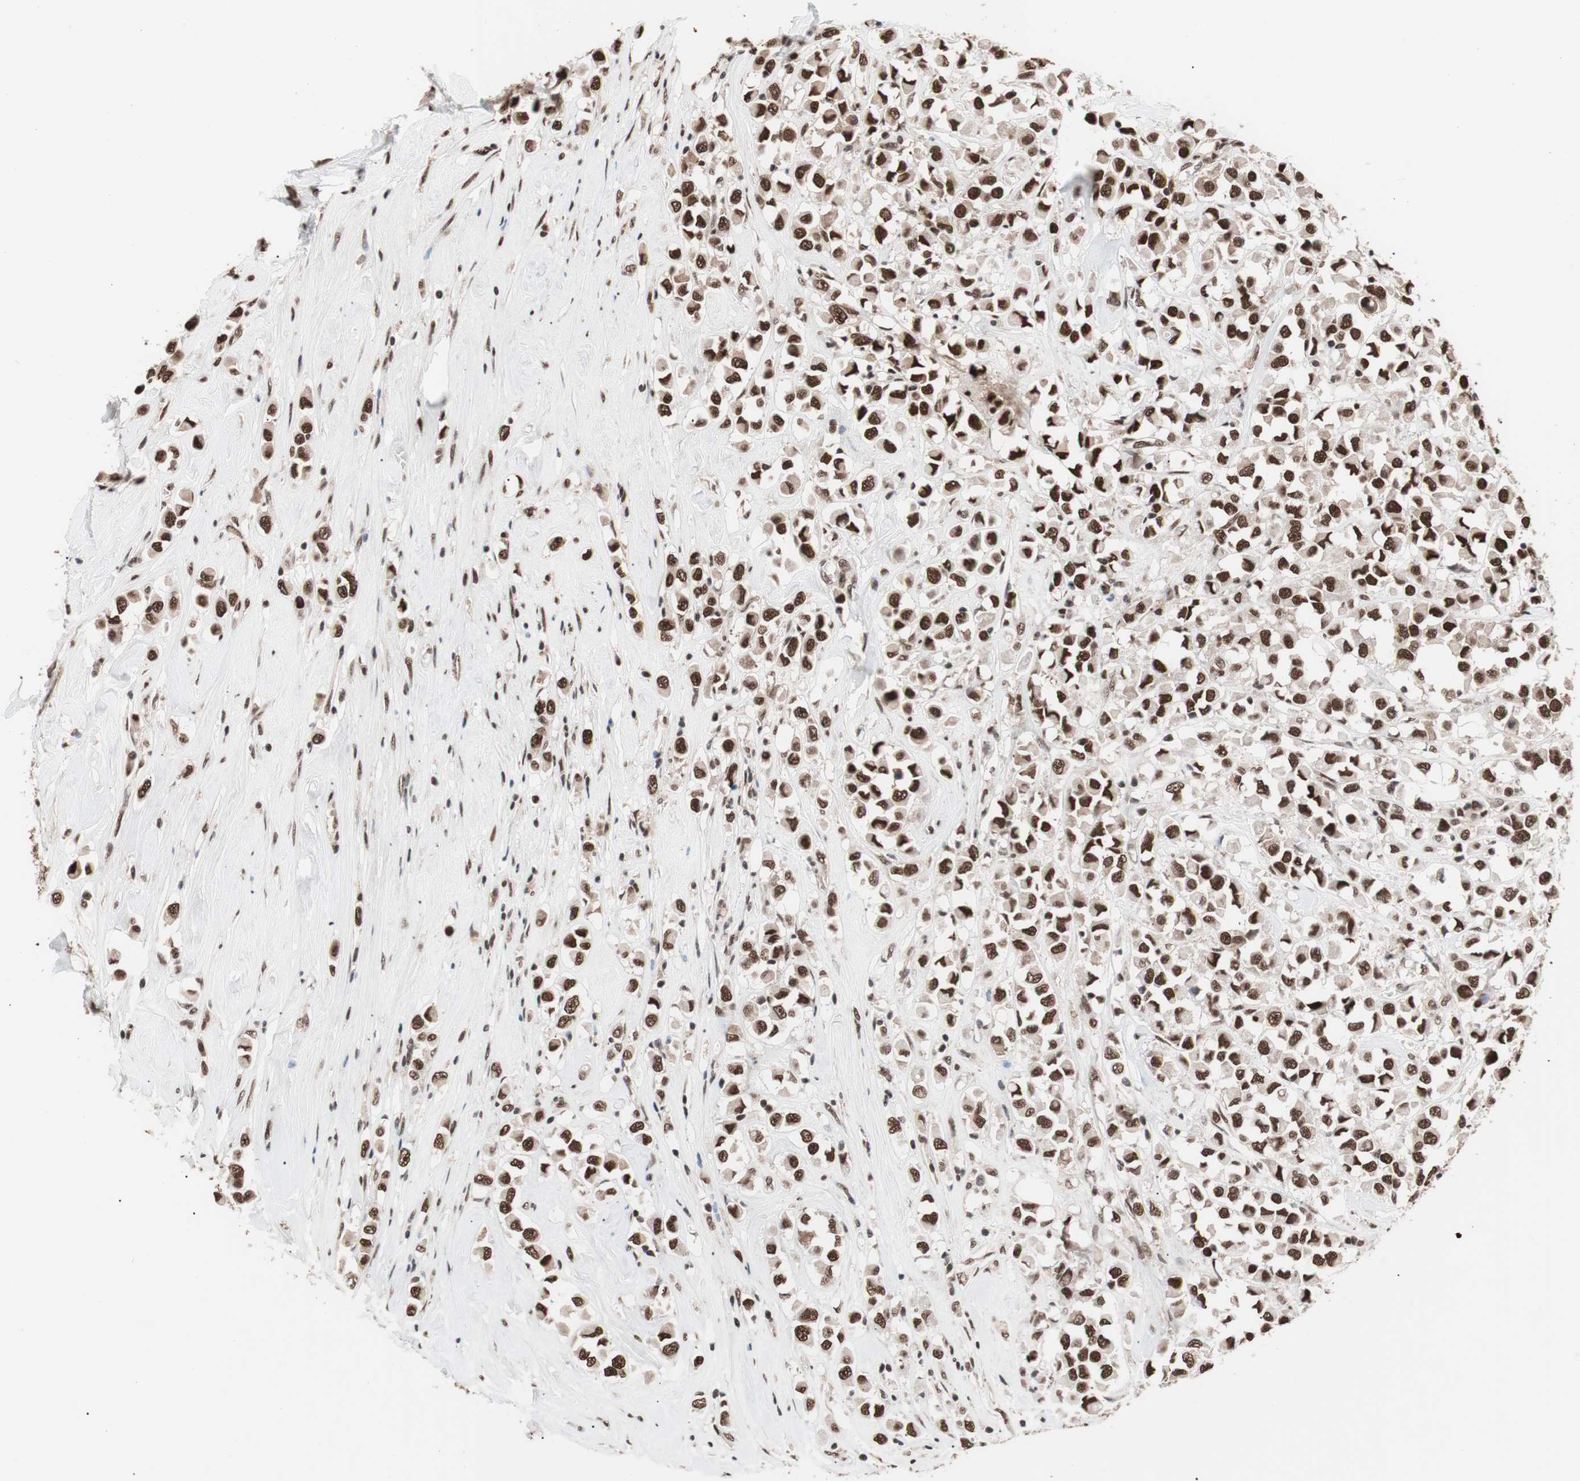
{"staining": {"intensity": "strong", "quantity": ">75%", "location": "nuclear"}, "tissue": "breast cancer", "cell_type": "Tumor cells", "image_type": "cancer", "snomed": [{"axis": "morphology", "description": "Duct carcinoma"}, {"axis": "topography", "description": "Breast"}], "caption": "A histopathology image showing strong nuclear positivity in approximately >75% of tumor cells in breast cancer, as visualized by brown immunohistochemical staining.", "gene": "CHAMP1", "patient": {"sex": "female", "age": 61}}